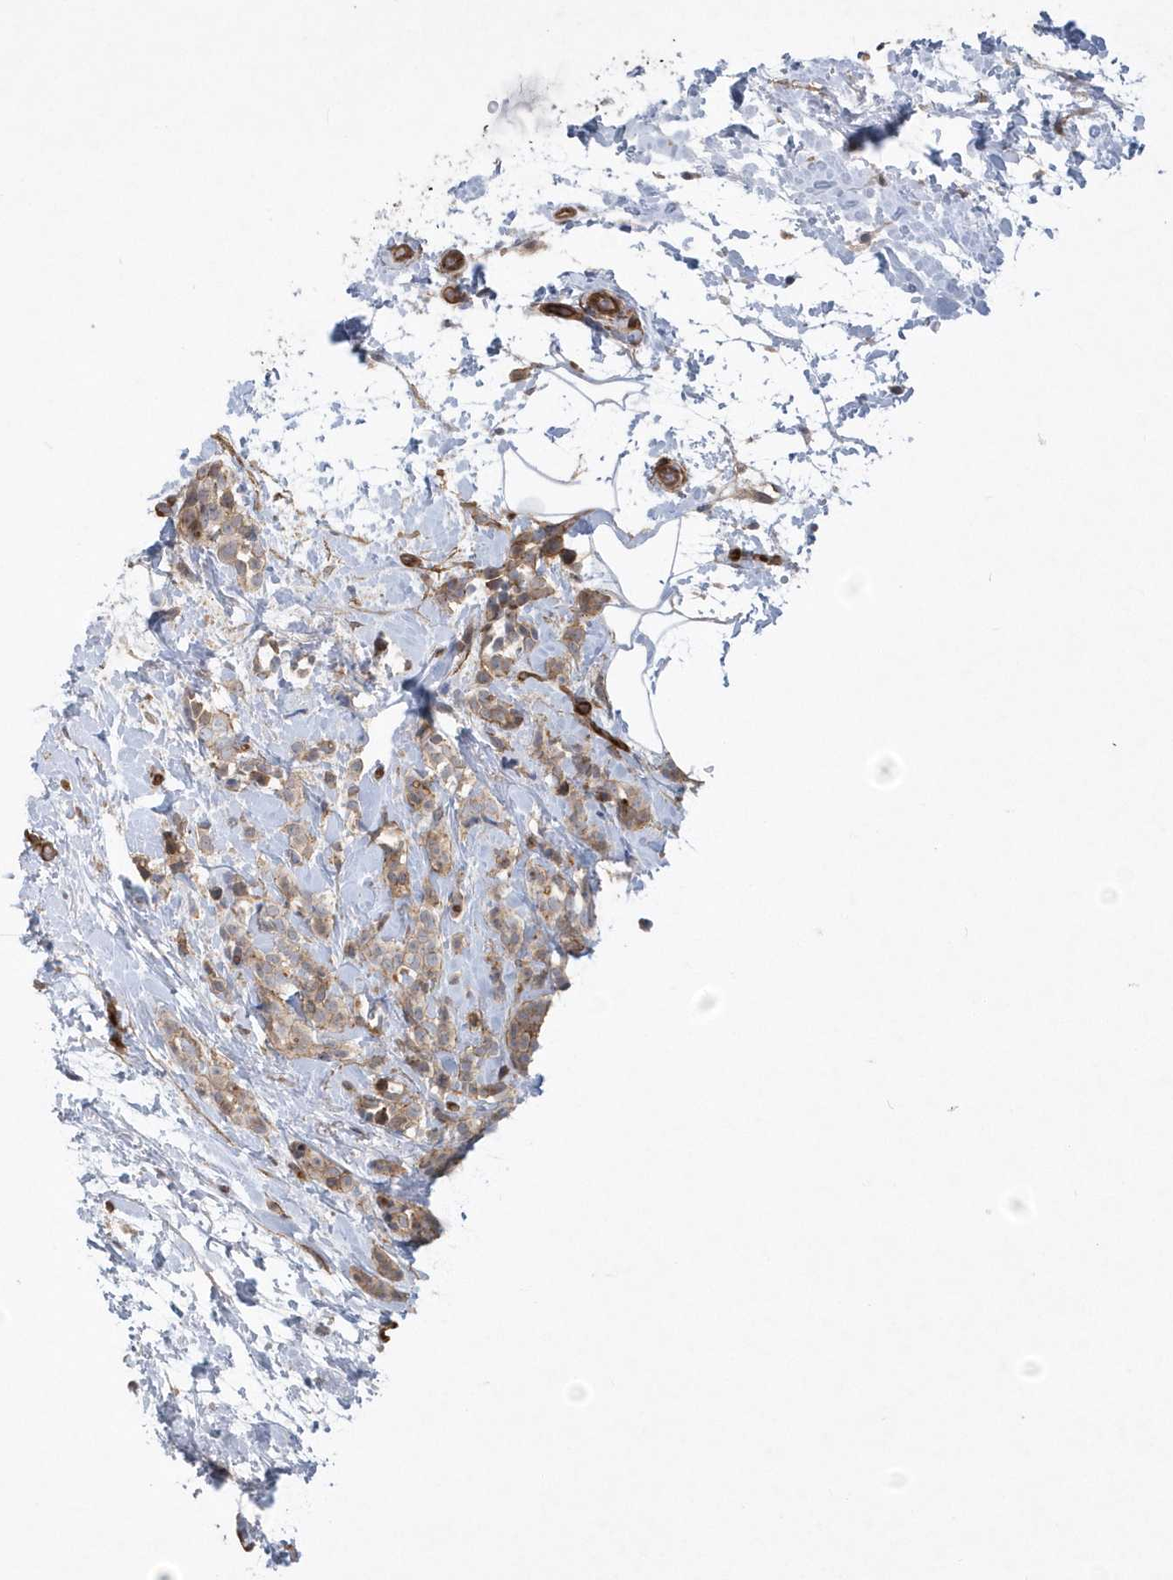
{"staining": {"intensity": "weak", "quantity": ">75%", "location": "cytoplasmic/membranous"}, "tissue": "breast cancer", "cell_type": "Tumor cells", "image_type": "cancer", "snomed": [{"axis": "morphology", "description": "Lobular carcinoma, in situ"}, {"axis": "morphology", "description": "Lobular carcinoma"}, {"axis": "topography", "description": "Breast"}], "caption": "This image reveals immunohistochemistry staining of breast cancer, with low weak cytoplasmic/membranous positivity in about >75% of tumor cells.", "gene": "RAI14", "patient": {"sex": "female", "age": 41}}